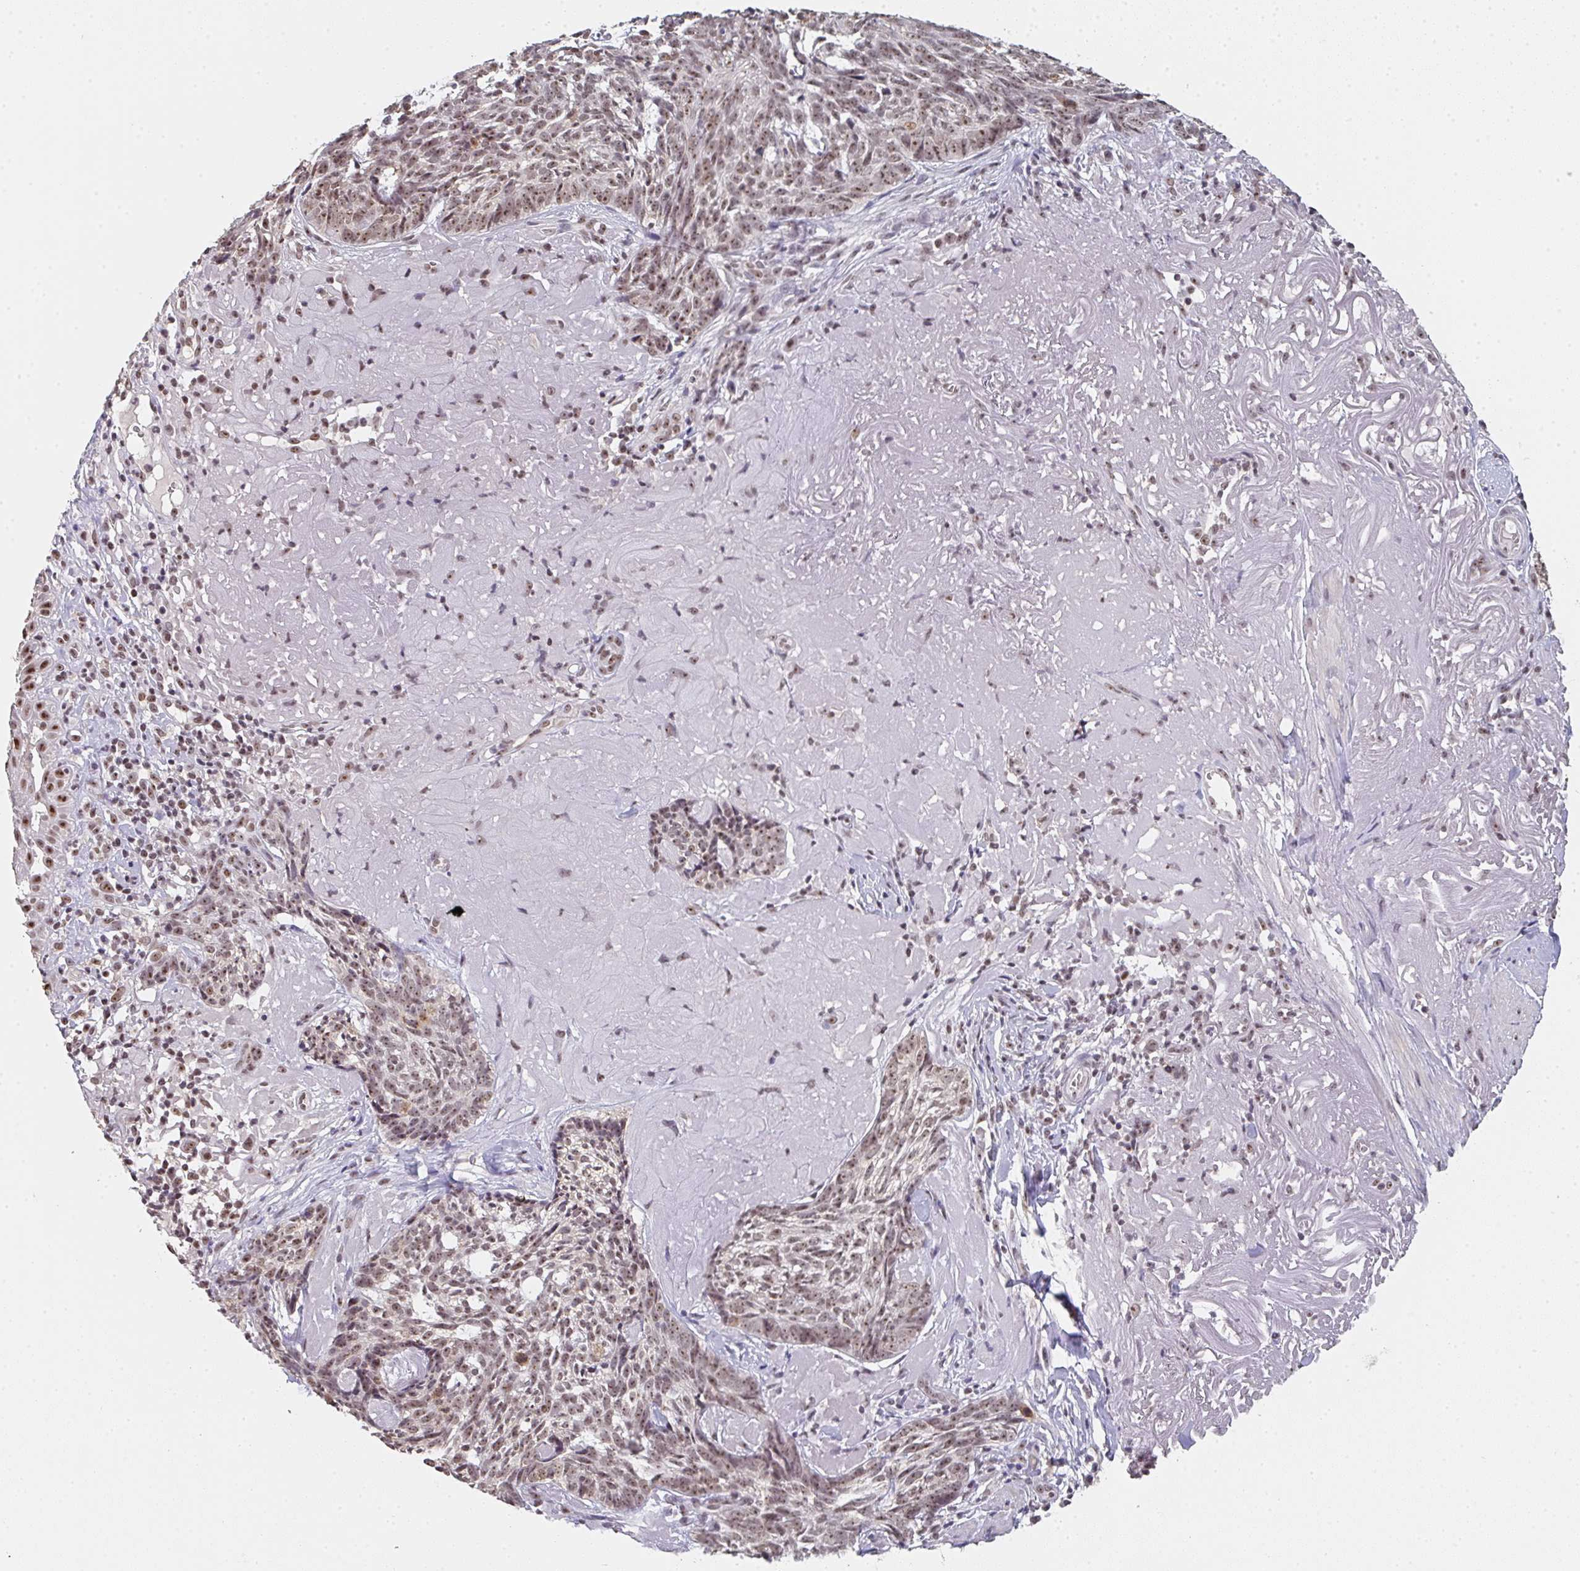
{"staining": {"intensity": "moderate", "quantity": ">75%", "location": "nuclear"}, "tissue": "skin cancer", "cell_type": "Tumor cells", "image_type": "cancer", "snomed": [{"axis": "morphology", "description": "Basal cell carcinoma"}, {"axis": "topography", "description": "Skin"}, {"axis": "topography", "description": "Skin of face"}], "caption": "Skin cancer (basal cell carcinoma) was stained to show a protein in brown. There is medium levels of moderate nuclear expression in about >75% of tumor cells.", "gene": "DKC1", "patient": {"sex": "female", "age": 95}}